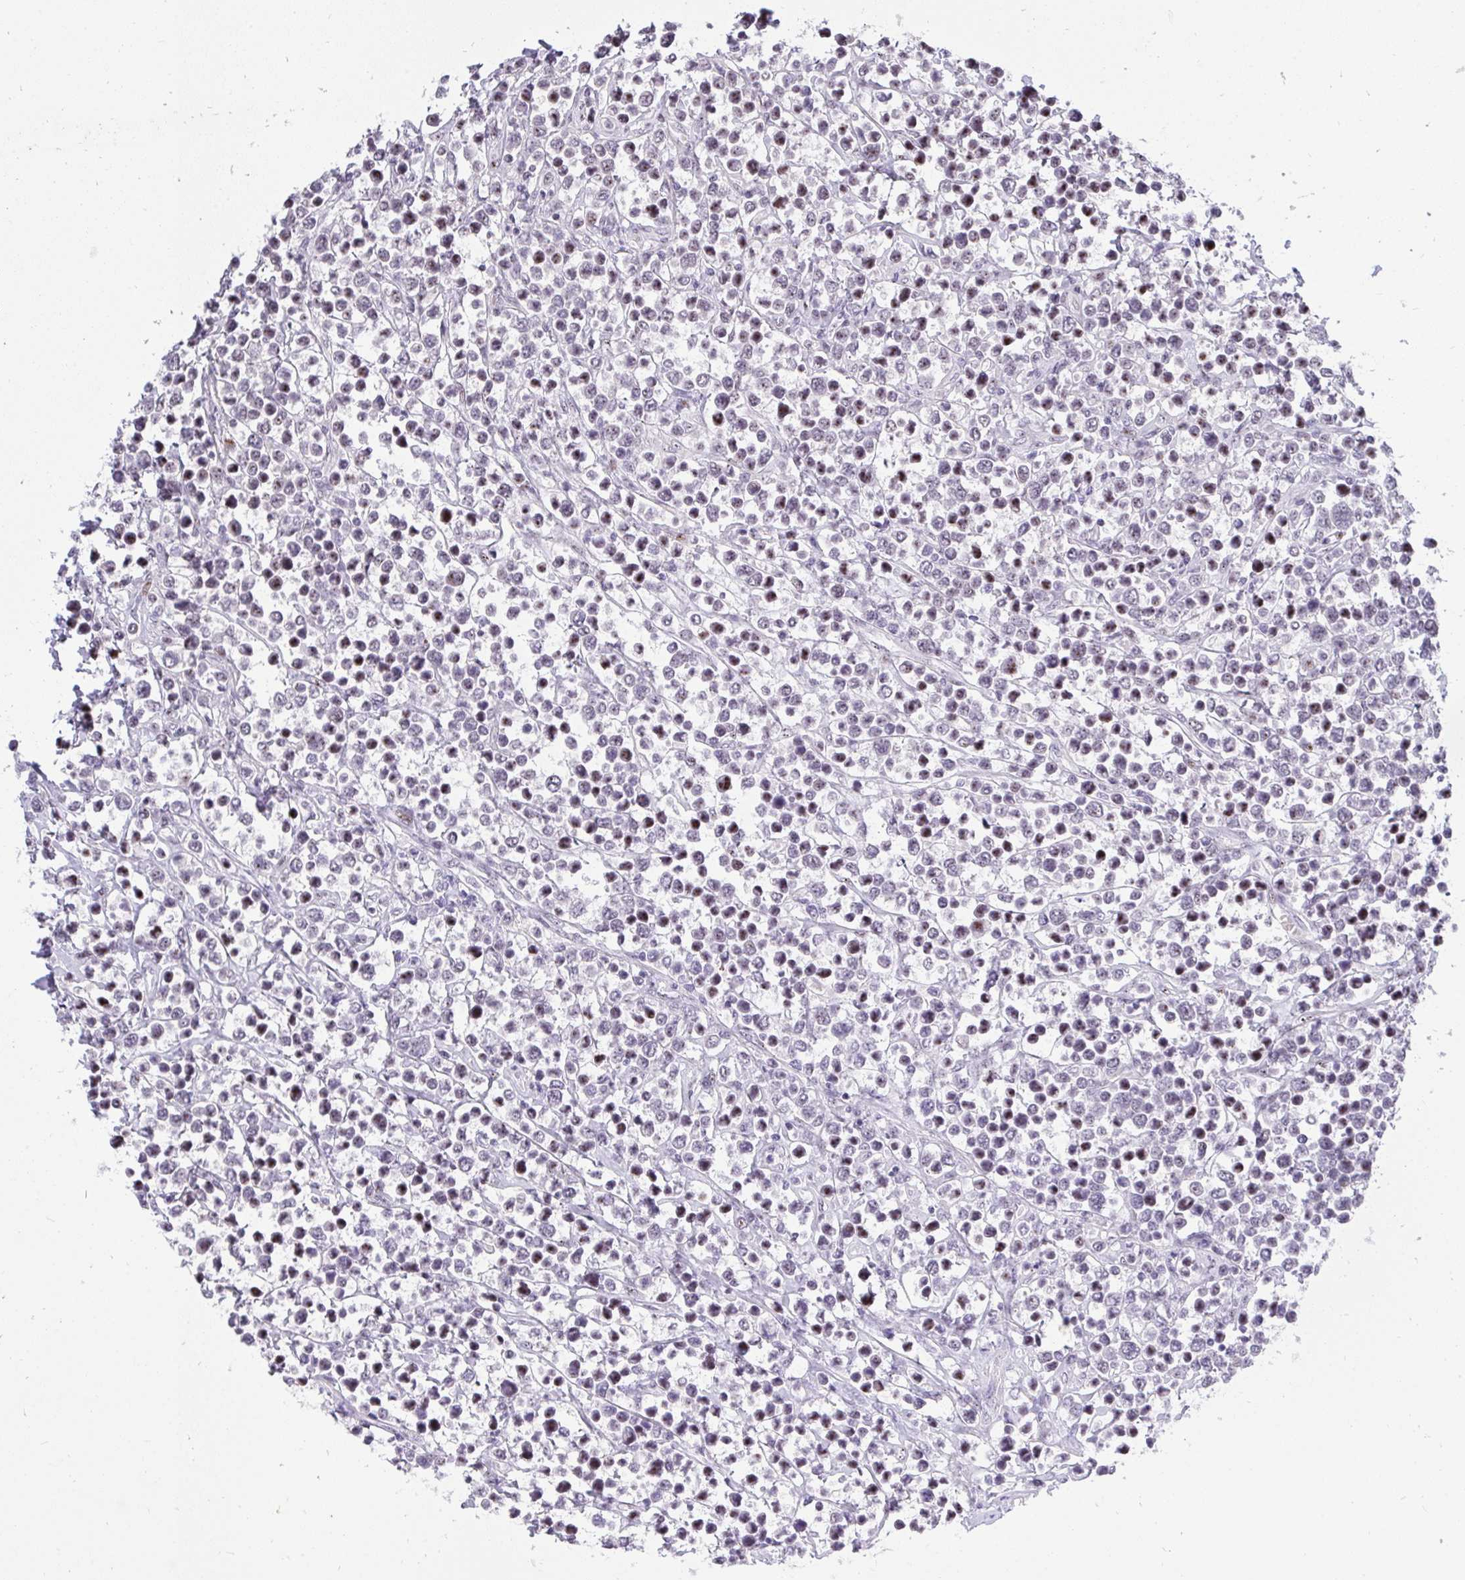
{"staining": {"intensity": "moderate", "quantity": ">75%", "location": "nuclear"}, "tissue": "lymphoma", "cell_type": "Tumor cells", "image_type": "cancer", "snomed": [{"axis": "morphology", "description": "Malignant lymphoma, non-Hodgkin's type, High grade"}, {"axis": "topography", "description": "Soft tissue"}], "caption": "Immunohistochemical staining of malignant lymphoma, non-Hodgkin's type (high-grade) displays medium levels of moderate nuclear protein expression in approximately >75% of tumor cells. (DAB (3,3'-diaminobenzidine) IHC with brightfield microscopy, high magnification).", "gene": "PLPPR3", "patient": {"sex": "female", "age": 56}}